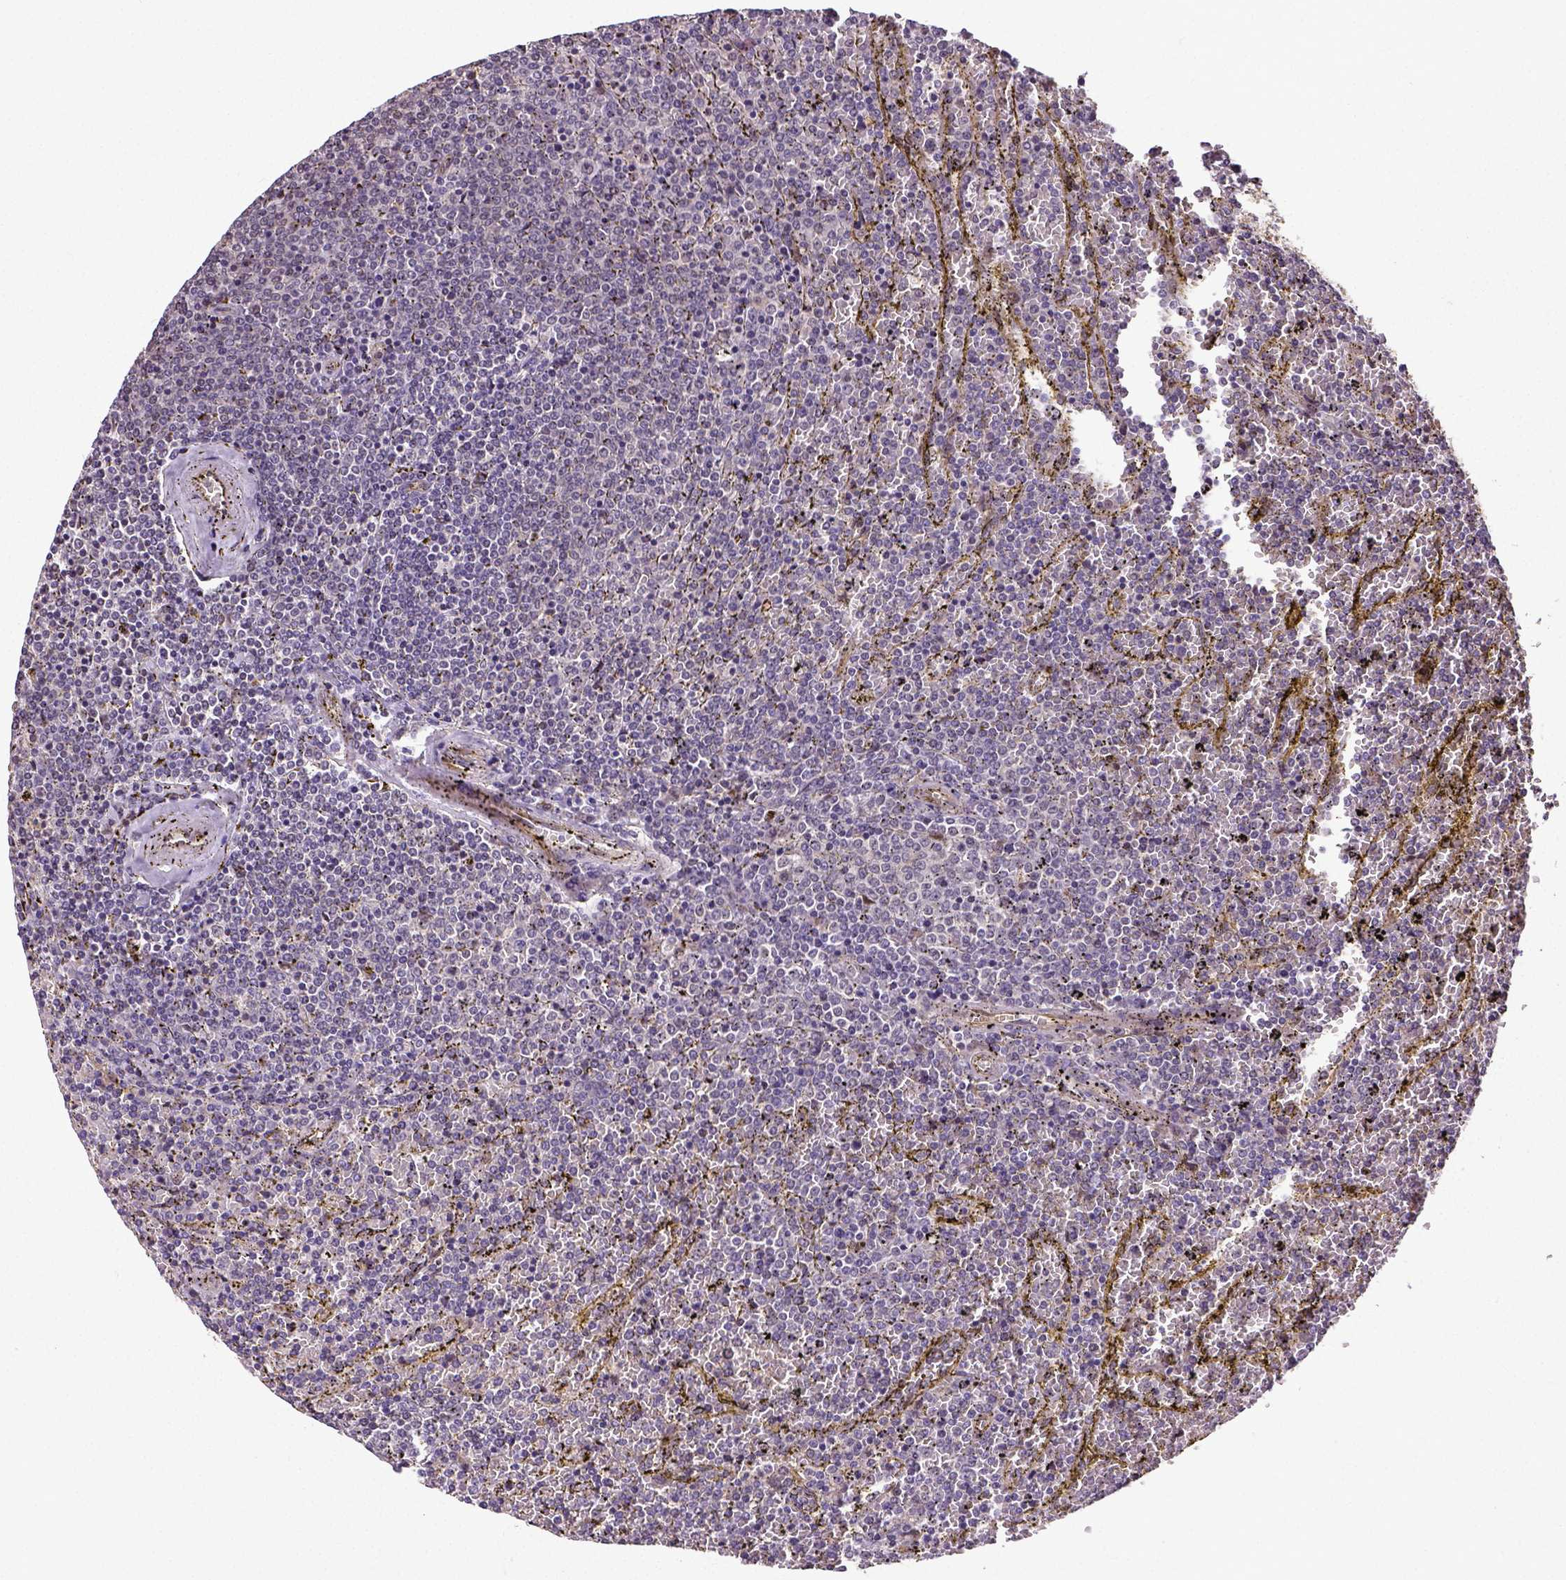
{"staining": {"intensity": "negative", "quantity": "none", "location": "none"}, "tissue": "lymphoma", "cell_type": "Tumor cells", "image_type": "cancer", "snomed": [{"axis": "morphology", "description": "Malignant lymphoma, non-Hodgkin's type, Low grade"}, {"axis": "topography", "description": "Spleen"}], "caption": "High power microscopy image of an immunohistochemistry histopathology image of malignant lymphoma, non-Hodgkin's type (low-grade), revealing no significant expression in tumor cells.", "gene": "DICER1", "patient": {"sex": "female", "age": 77}}